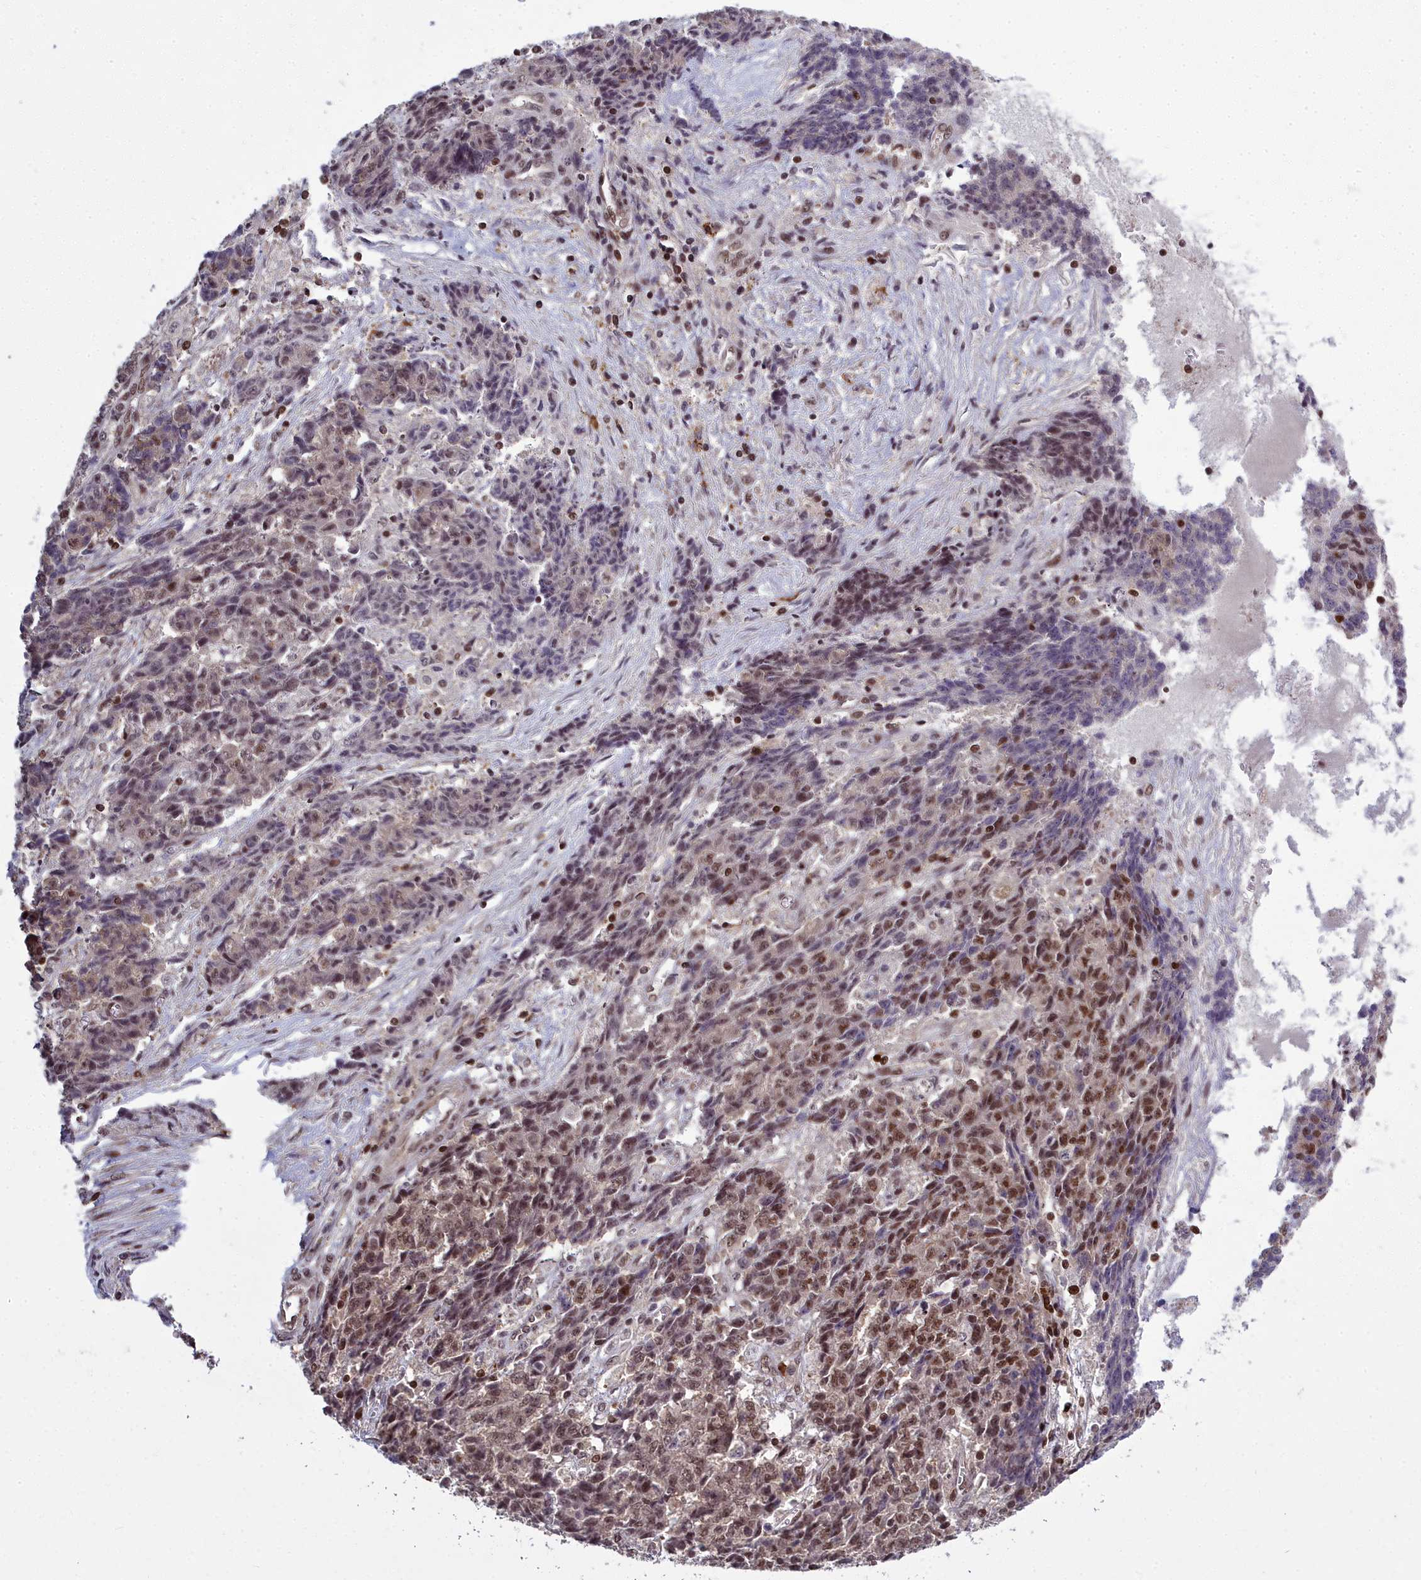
{"staining": {"intensity": "moderate", "quantity": "<25%", "location": "nuclear"}, "tissue": "ovarian cancer", "cell_type": "Tumor cells", "image_type": "cancer", "snomed": [{"axis": "morphology", "description": "Carcinoma, endometroid"}, {"axis": "topography", "description": "Ovary"}], "caption": "Protein expression analysis of human ovarian cancer reveals moderate nuclear staining in approximately <25% of tumor cells.", "gene": "GMEB1", "patient": {"sex": "female", "age": 42}}